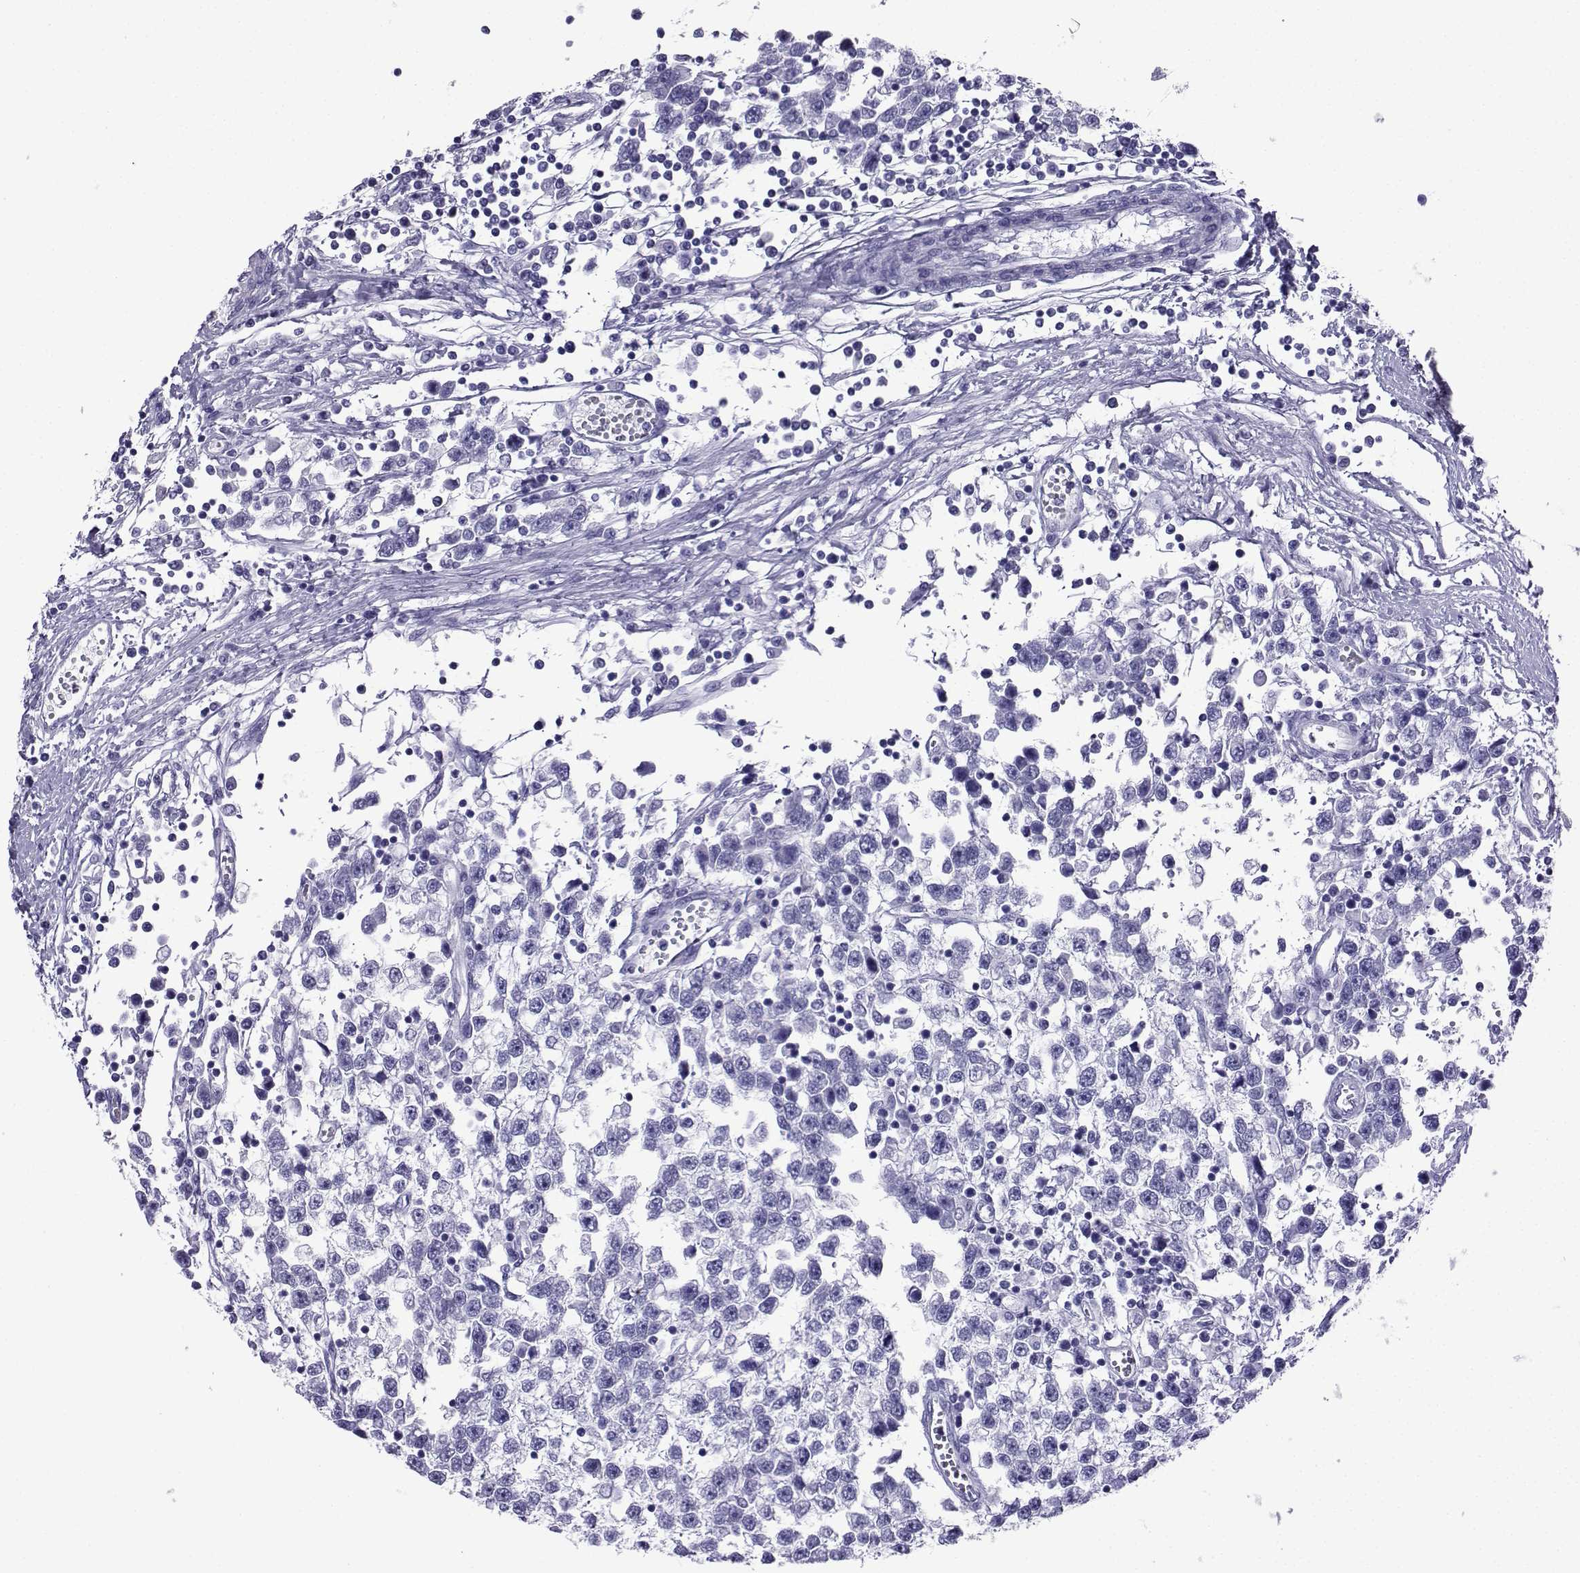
{"staining": {"intensity": "negative", "quantity": "none", "location": "none"}, "tissue": "testis cancer", "cell_type": "Tumor cells", "image_type": "cancer", "snomed": [{"axis": "morphology", "description": "Seminoma, NOS"}, {"axis": "topography", "description": "Testis"}], "caption": "Immunohistochemistry (IHC) histopathology image of seminoma (testis) stained for a protein (brown), which exhibits no positivity in tumor cells.", "gene": "CD109", "patient": {"sex": "male", "age": 34}}